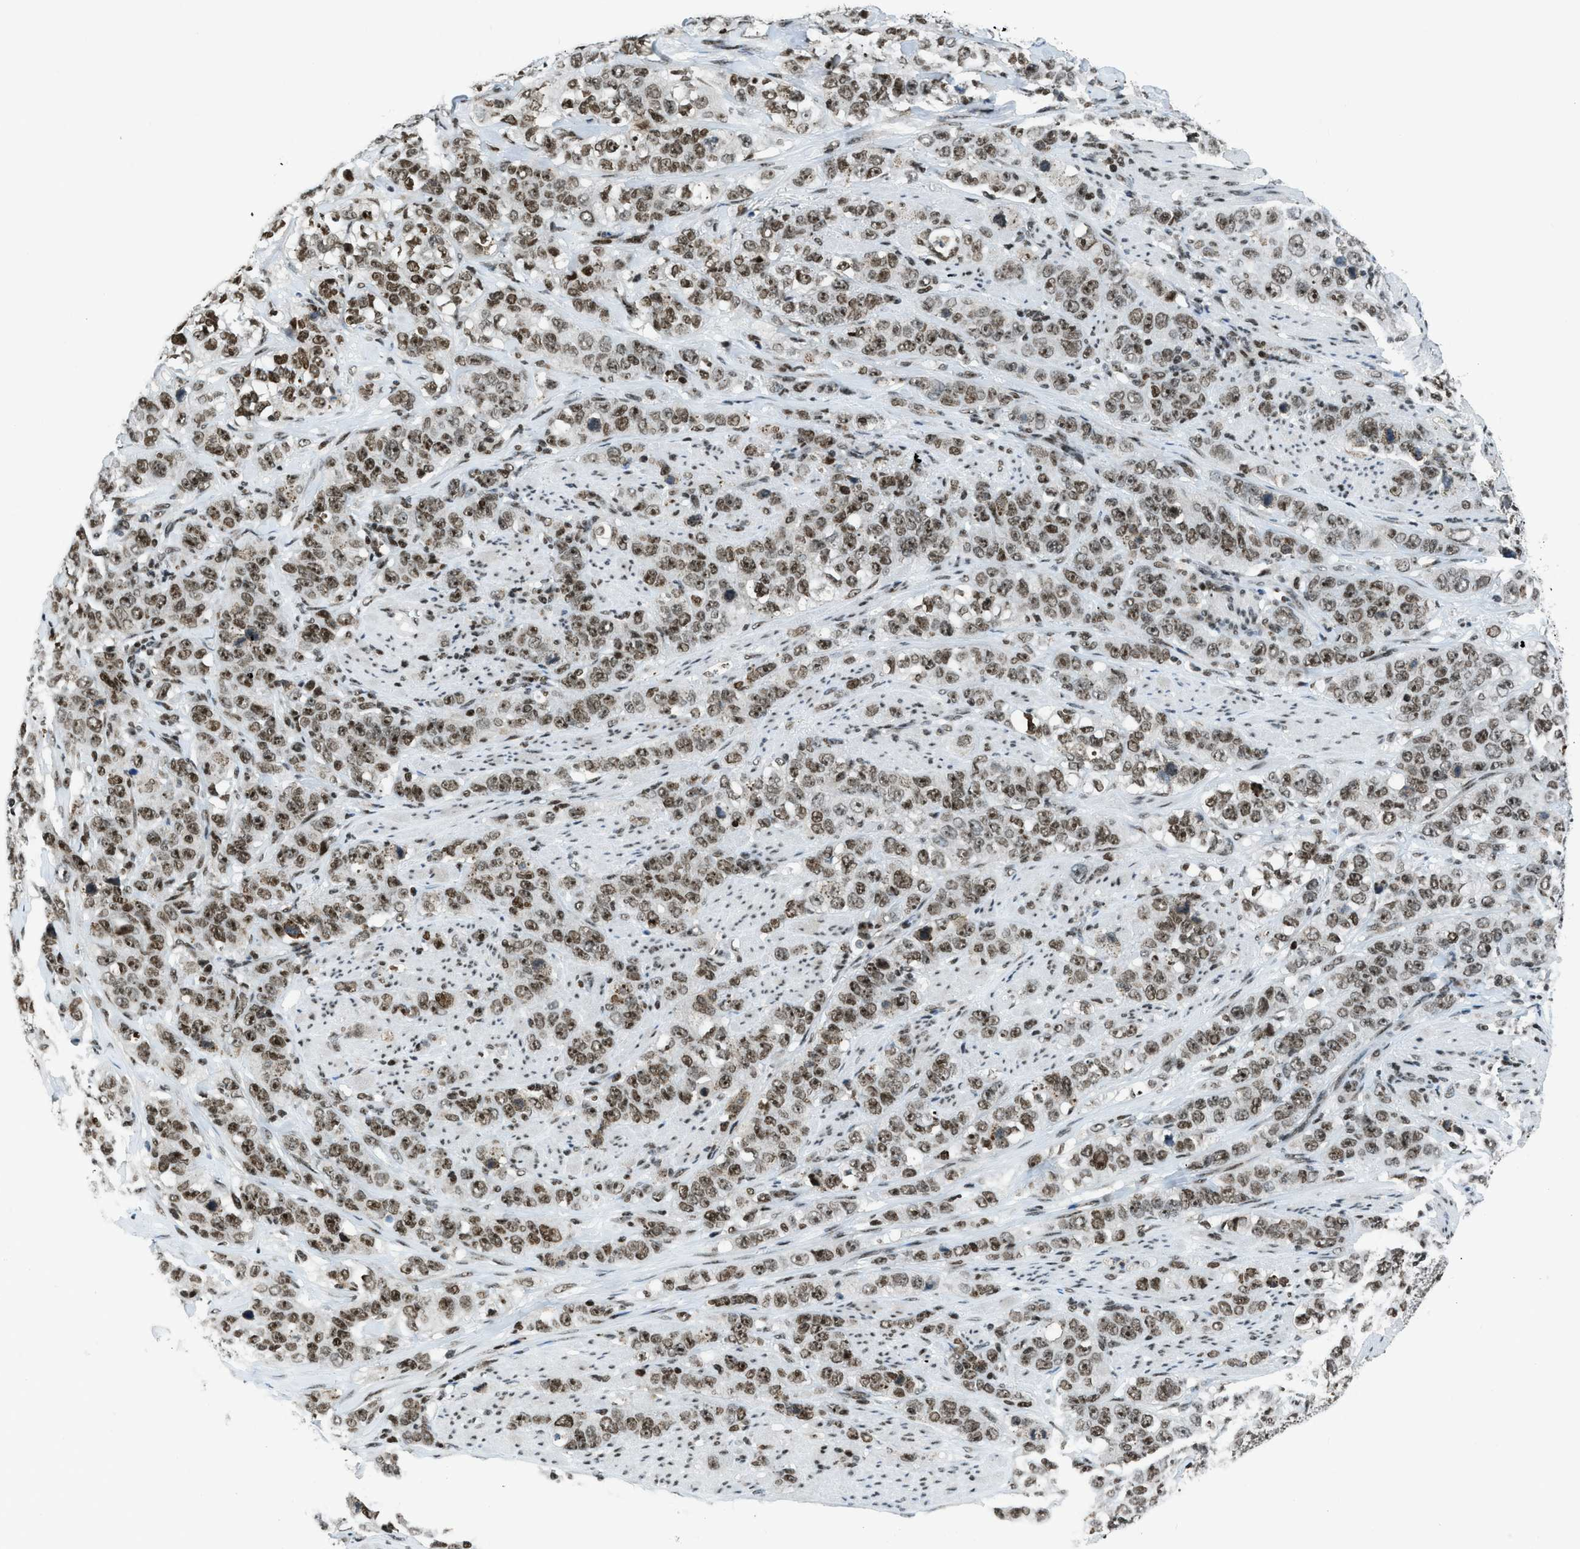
{"staining": {"intensity": "moderate", "quantity": ">75%", "location": "nuclear"}, "tissue": "stomach cancer", "cell_type": "Tumor cells", "image_type": "cancer", "snomed": [{"axis": "morphology", "description": "Adenocarcinoma, NOS"}, {"axis": "topography", "description": "Stomach"}], "caption": "A histopathology image showing moderate nuclear expression in approximately >75% of tumor cells in stomach adenocarcinoma, as visualized by brown immunohistochemical staining.", "gene": "RAD51B", "patient": {"sex": "male", "age": 48}}